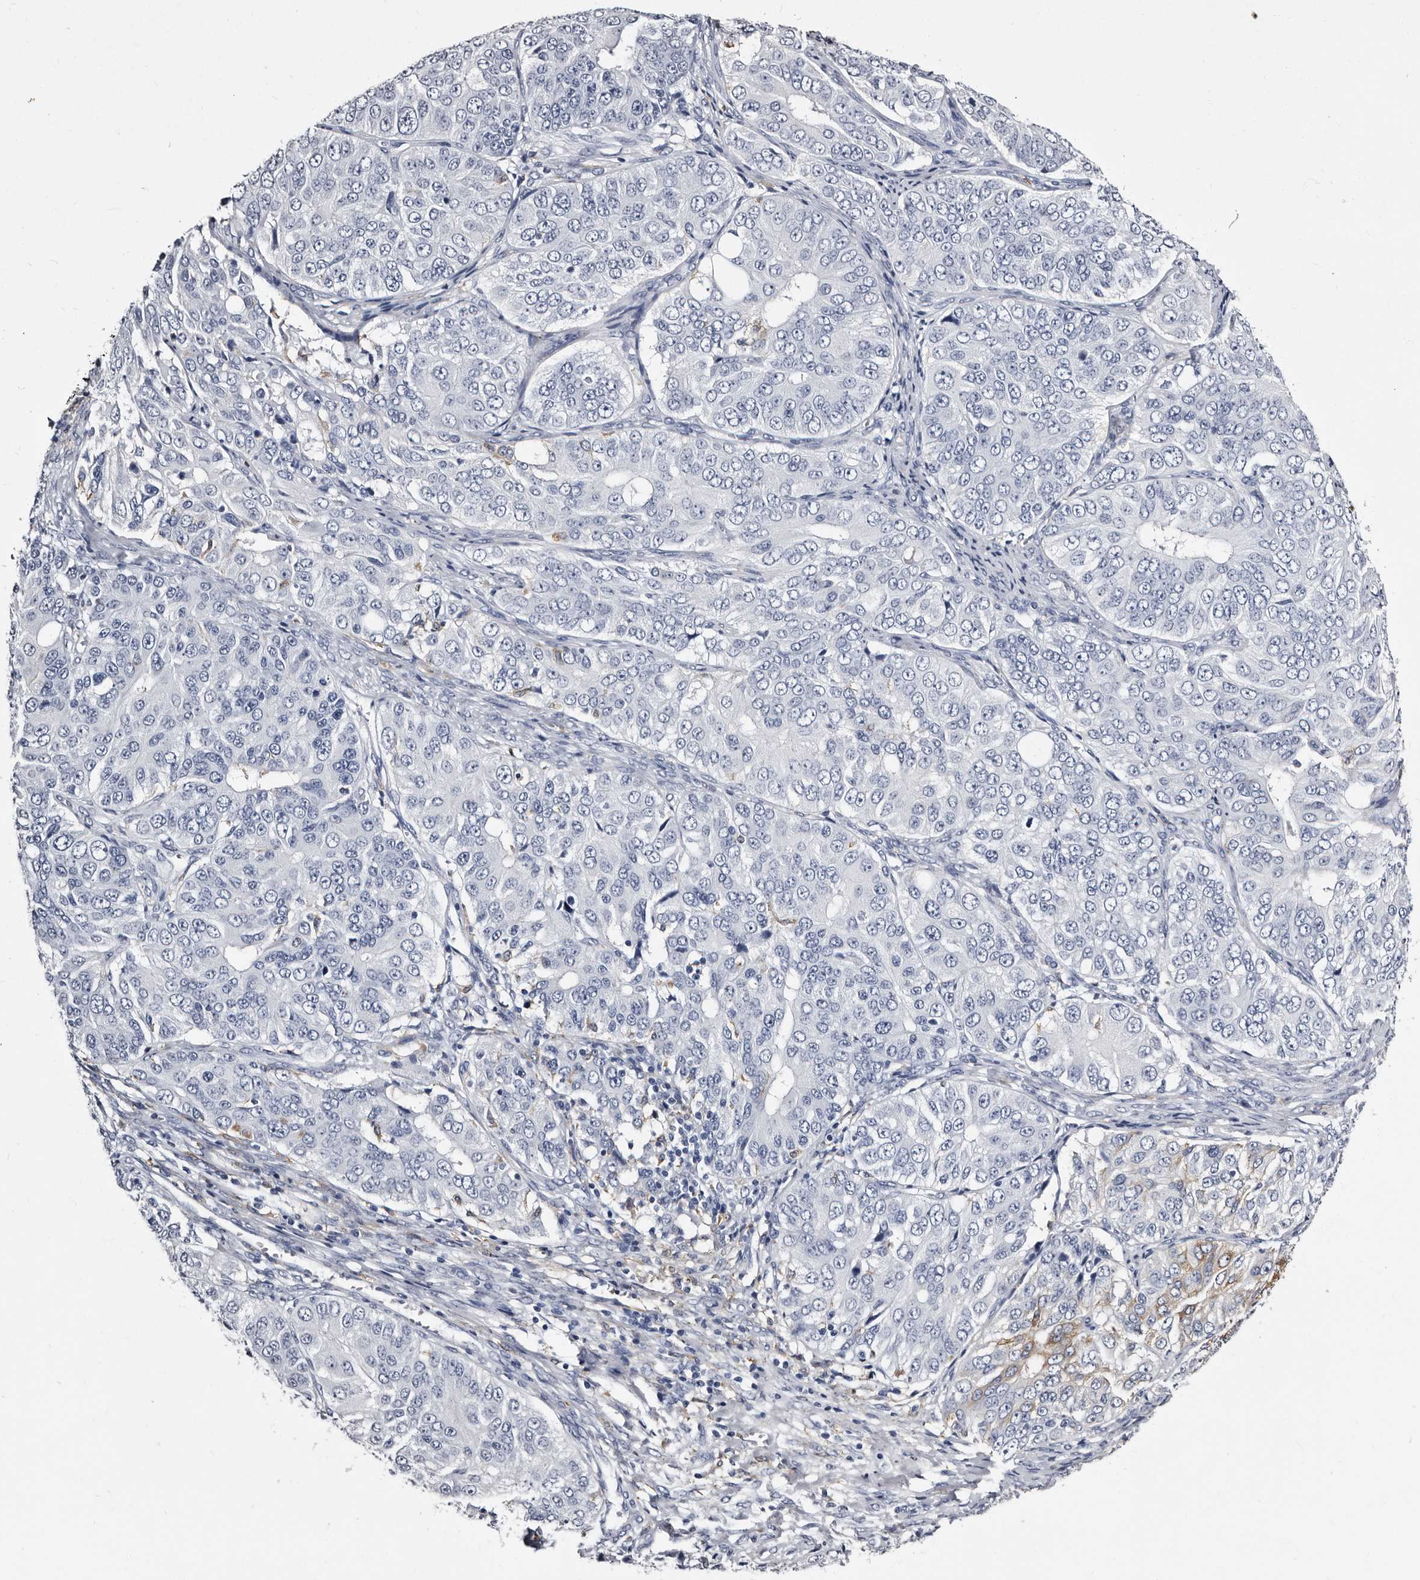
{"staining": {"intensity": "weak", "quantity": "<25%", "location": "cytoplasmic/membranous"}, "tissue": "ovarian cancer", "cell_type": "Tumor cells", "image_type": "cancer", "snomed": [{"axis": "morphology", "description": "Carcinoma, endometroid"}, {"axis": "topography", "description": "Ovary"}], "caption": "This is an IHC micrograph of ovarian cancer (endometroid carcinoma). There is no staining in tumor cells.", "gene": "EPB41L3", "patient": {"sex": "female", "age": 51}}